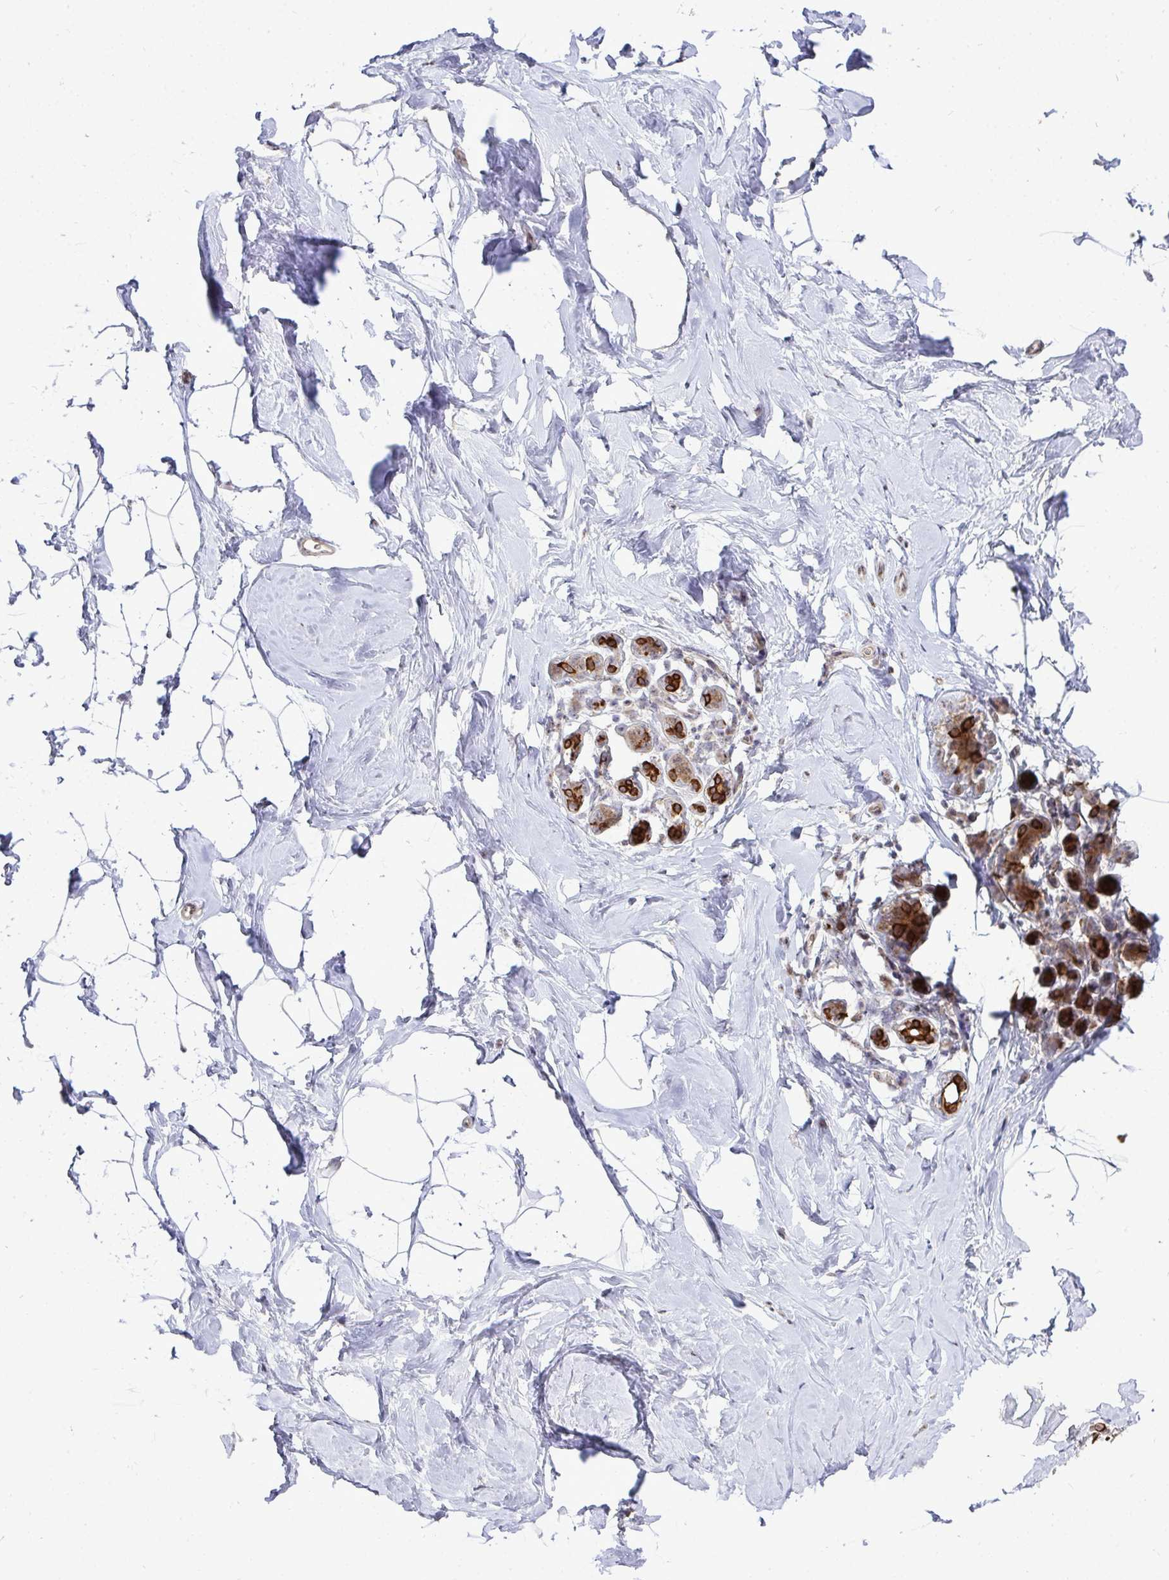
{"staining": {"intensity": "negative", "quantity": "none", "location": "none"}, "tissue": "breast", "cell_type": "Adipocytes", "image_type": "normal", "snomed": [{"axis": "morphology", "description": "Normal tissue, NOS"}, {"axis": "topography", "description": "Breast"}], "caption": "IHC of normal human breast shows no positivity in adipocytes. Brightfield microscopy of immunohistochemistry stained with DAB (3,3'-diaminobenzidine) (brown) and hematoxylin (blue), captured at high magnification.", "gene": "TRIM44", "patient": {"sex": "female", "age": 32}}